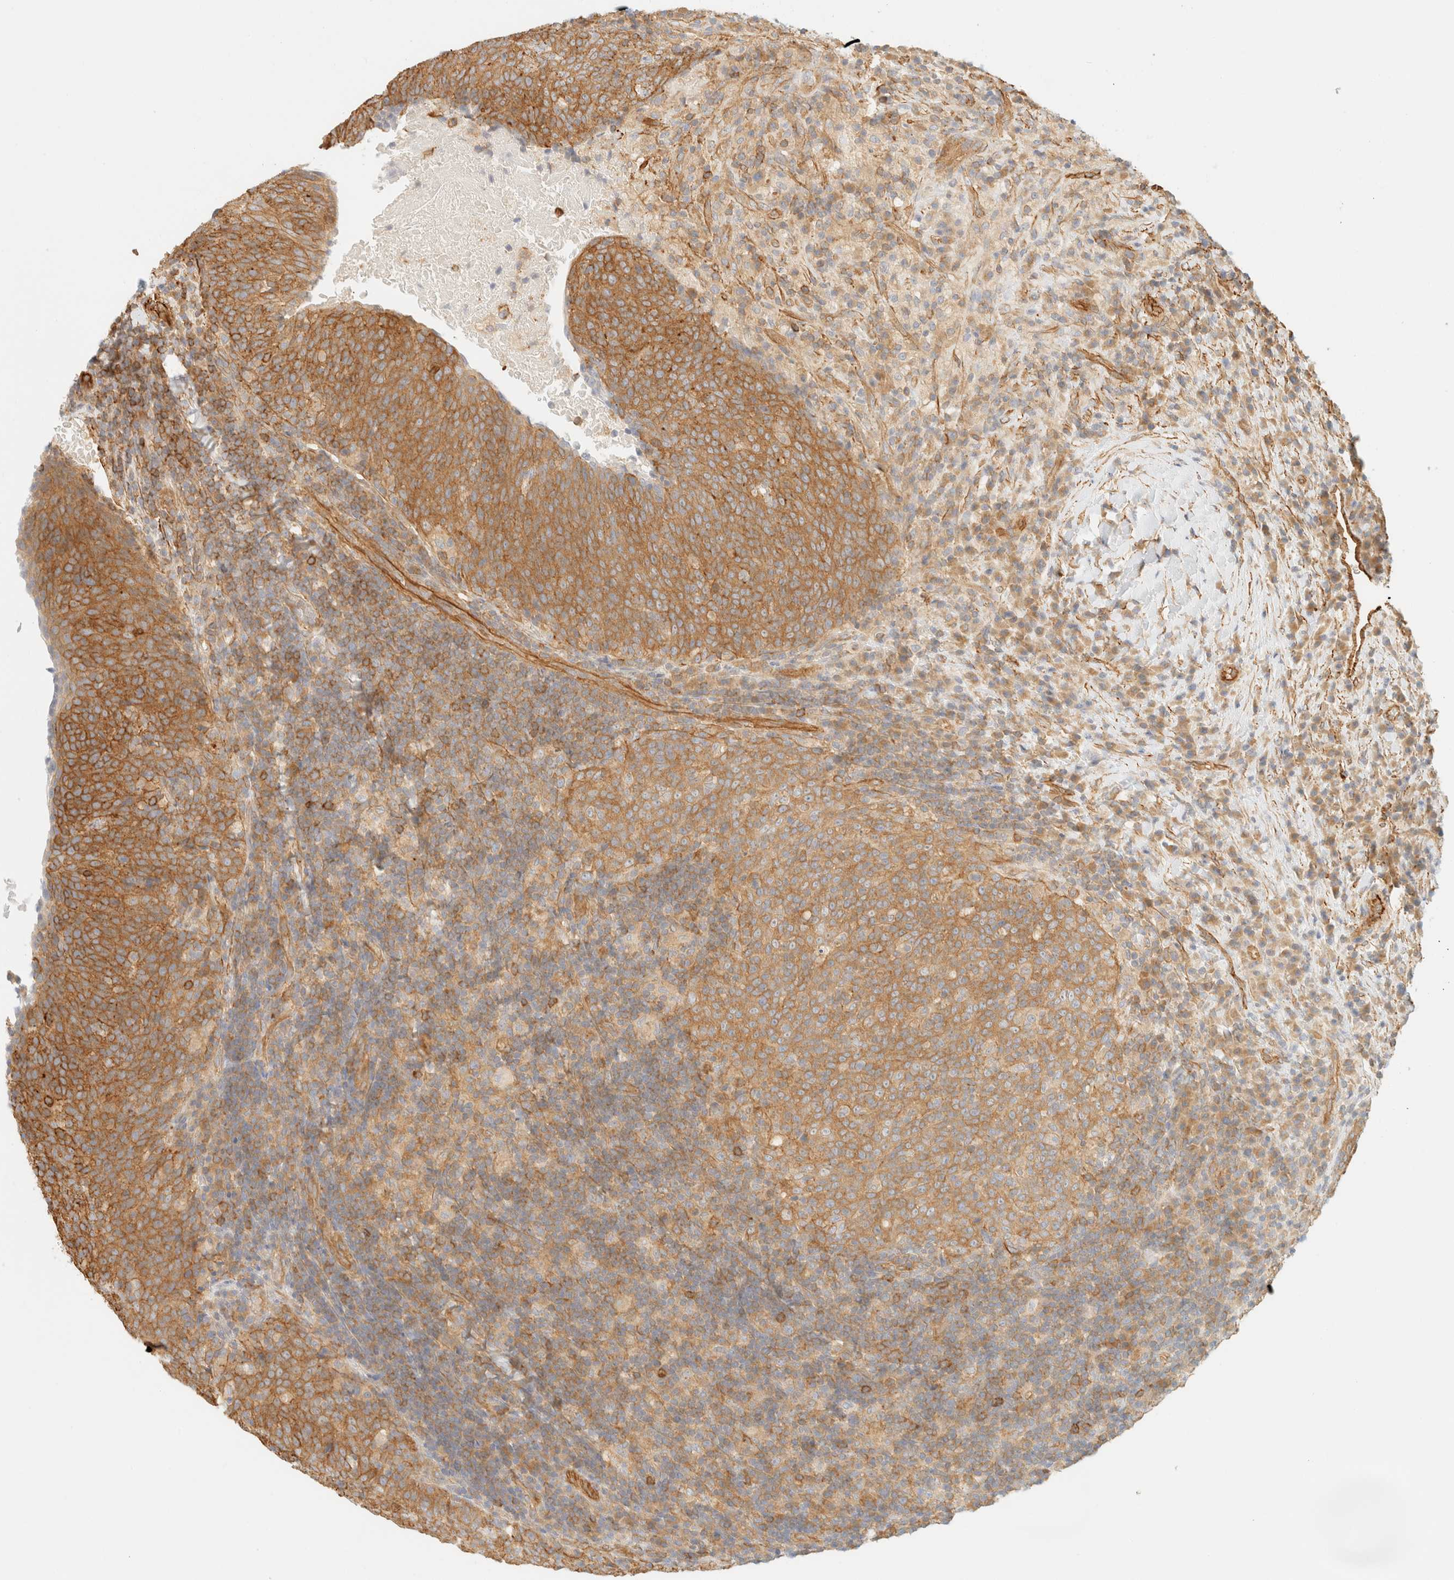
{"staining": {"intensity": "moderate", "quantity": ">75%", "location": "cytoplasmic/membranous"}, "tissue": "head and neck cancer", "cell_type": "Tumor cells", "image_type": "cancer", "snomed": [{"axis": "morphology", "description": "Squamous cell carcinoma, NOS"}, {"axis": "morphology", "description": "Squamous cell carcinoma, metastatic, NOS"}, {"axis": "topography", "description": "Lymph node"}, {"axis": "topography", "description": "Head-Neck"}], "caption": "Moderate cytoplasmic/membranous staining is appreciated in approximately >75% of tumor cells in head and neck cancer.", "gene": "OTOP2", "patient": {"sex": "male", "age": 62}}